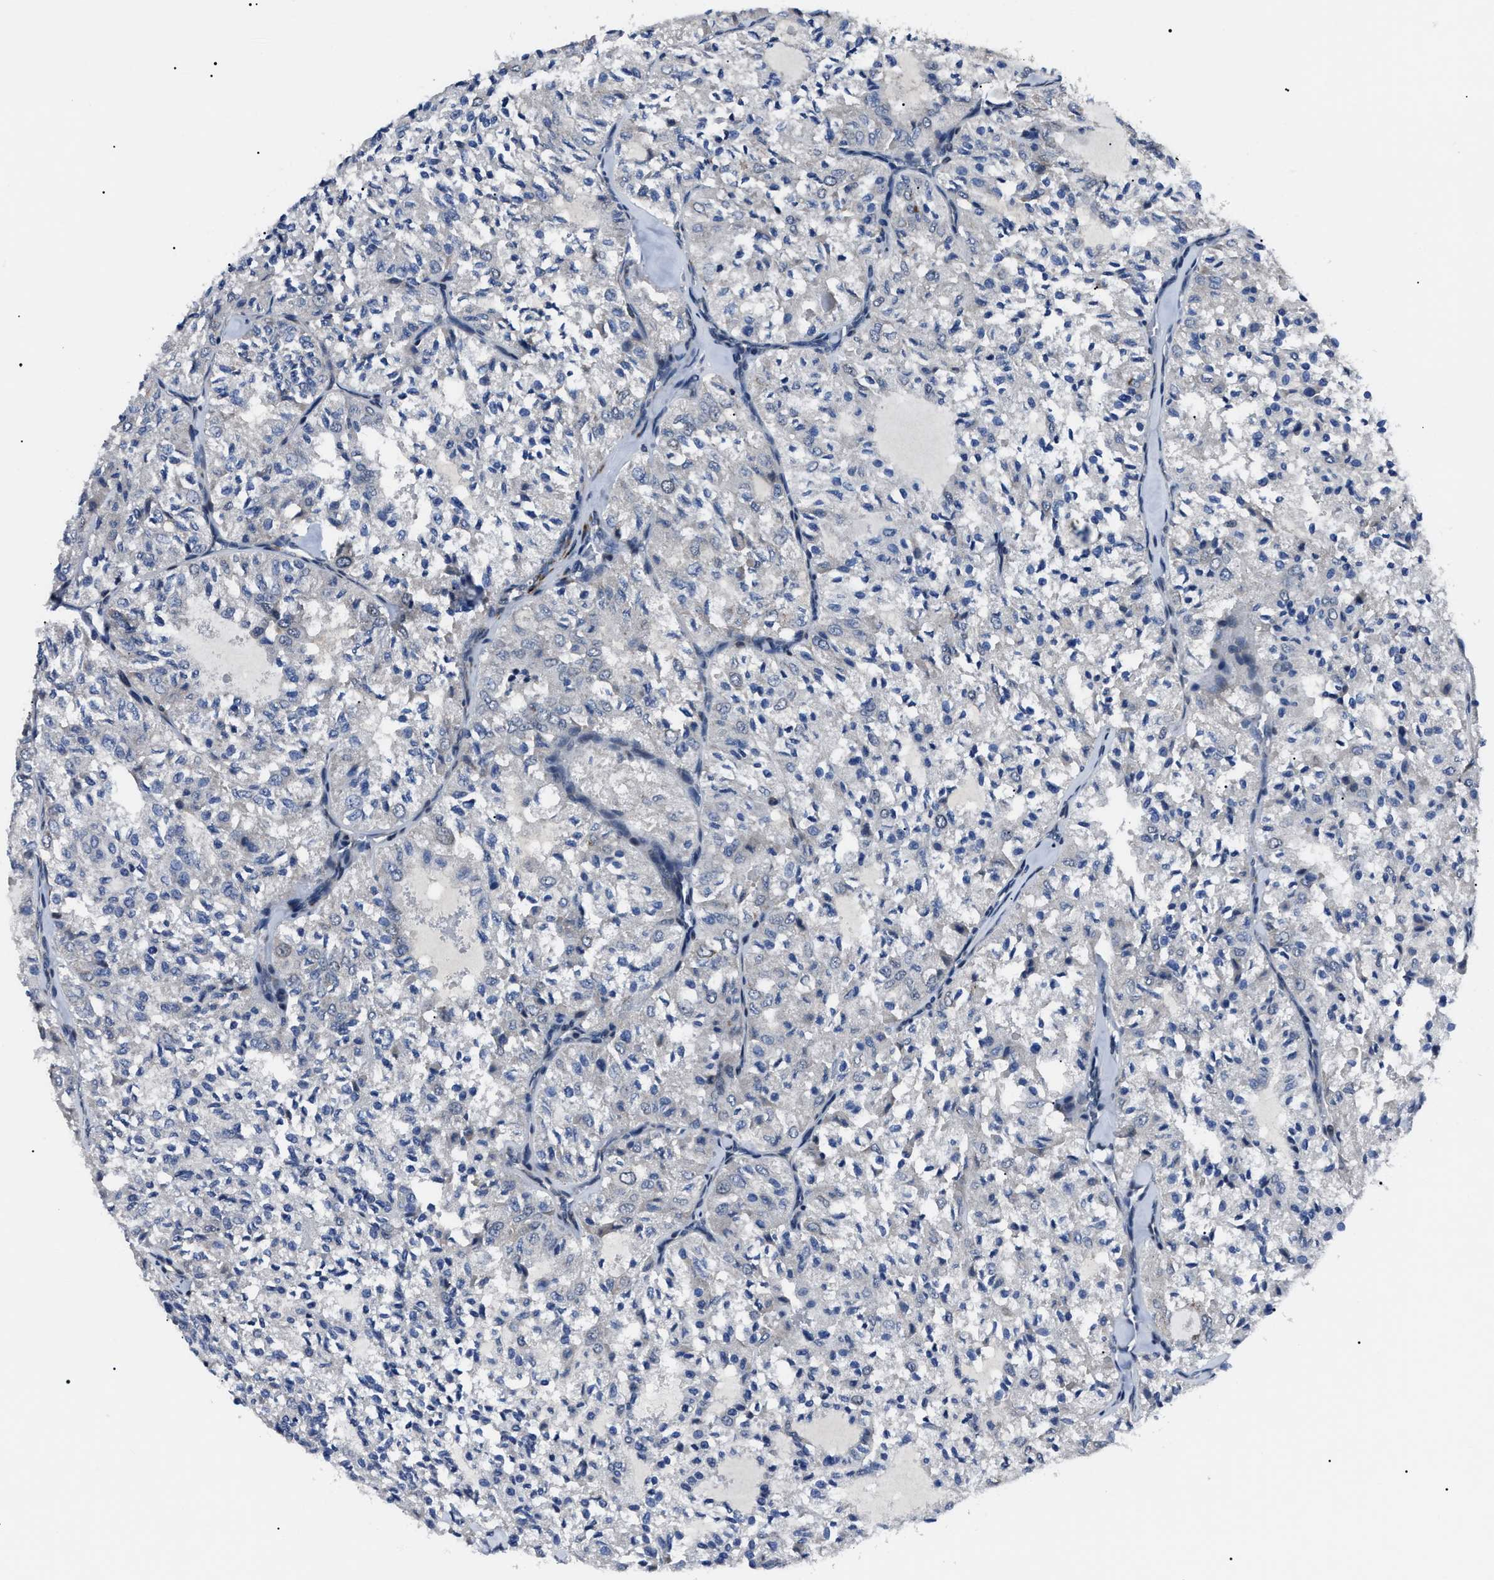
{"staining": {"intensity": "negative", "quantity": "none", "location": "none"}, "tissue": "thyroid cancer", "cell_type": "Tumor cells", "image_type": "cancer", "snomed": [{"axis": "morphology", "description": "Follicular adenoma carcinoma, NOS"}, {"axis": "topography", "description": "Thyroid gland"}], "caption": "A histopathology image of human thyroid cancer is negative for staining in tumor cells.", "gene": "LRRC14", "patient": {"sex": "male", "age": 75}}